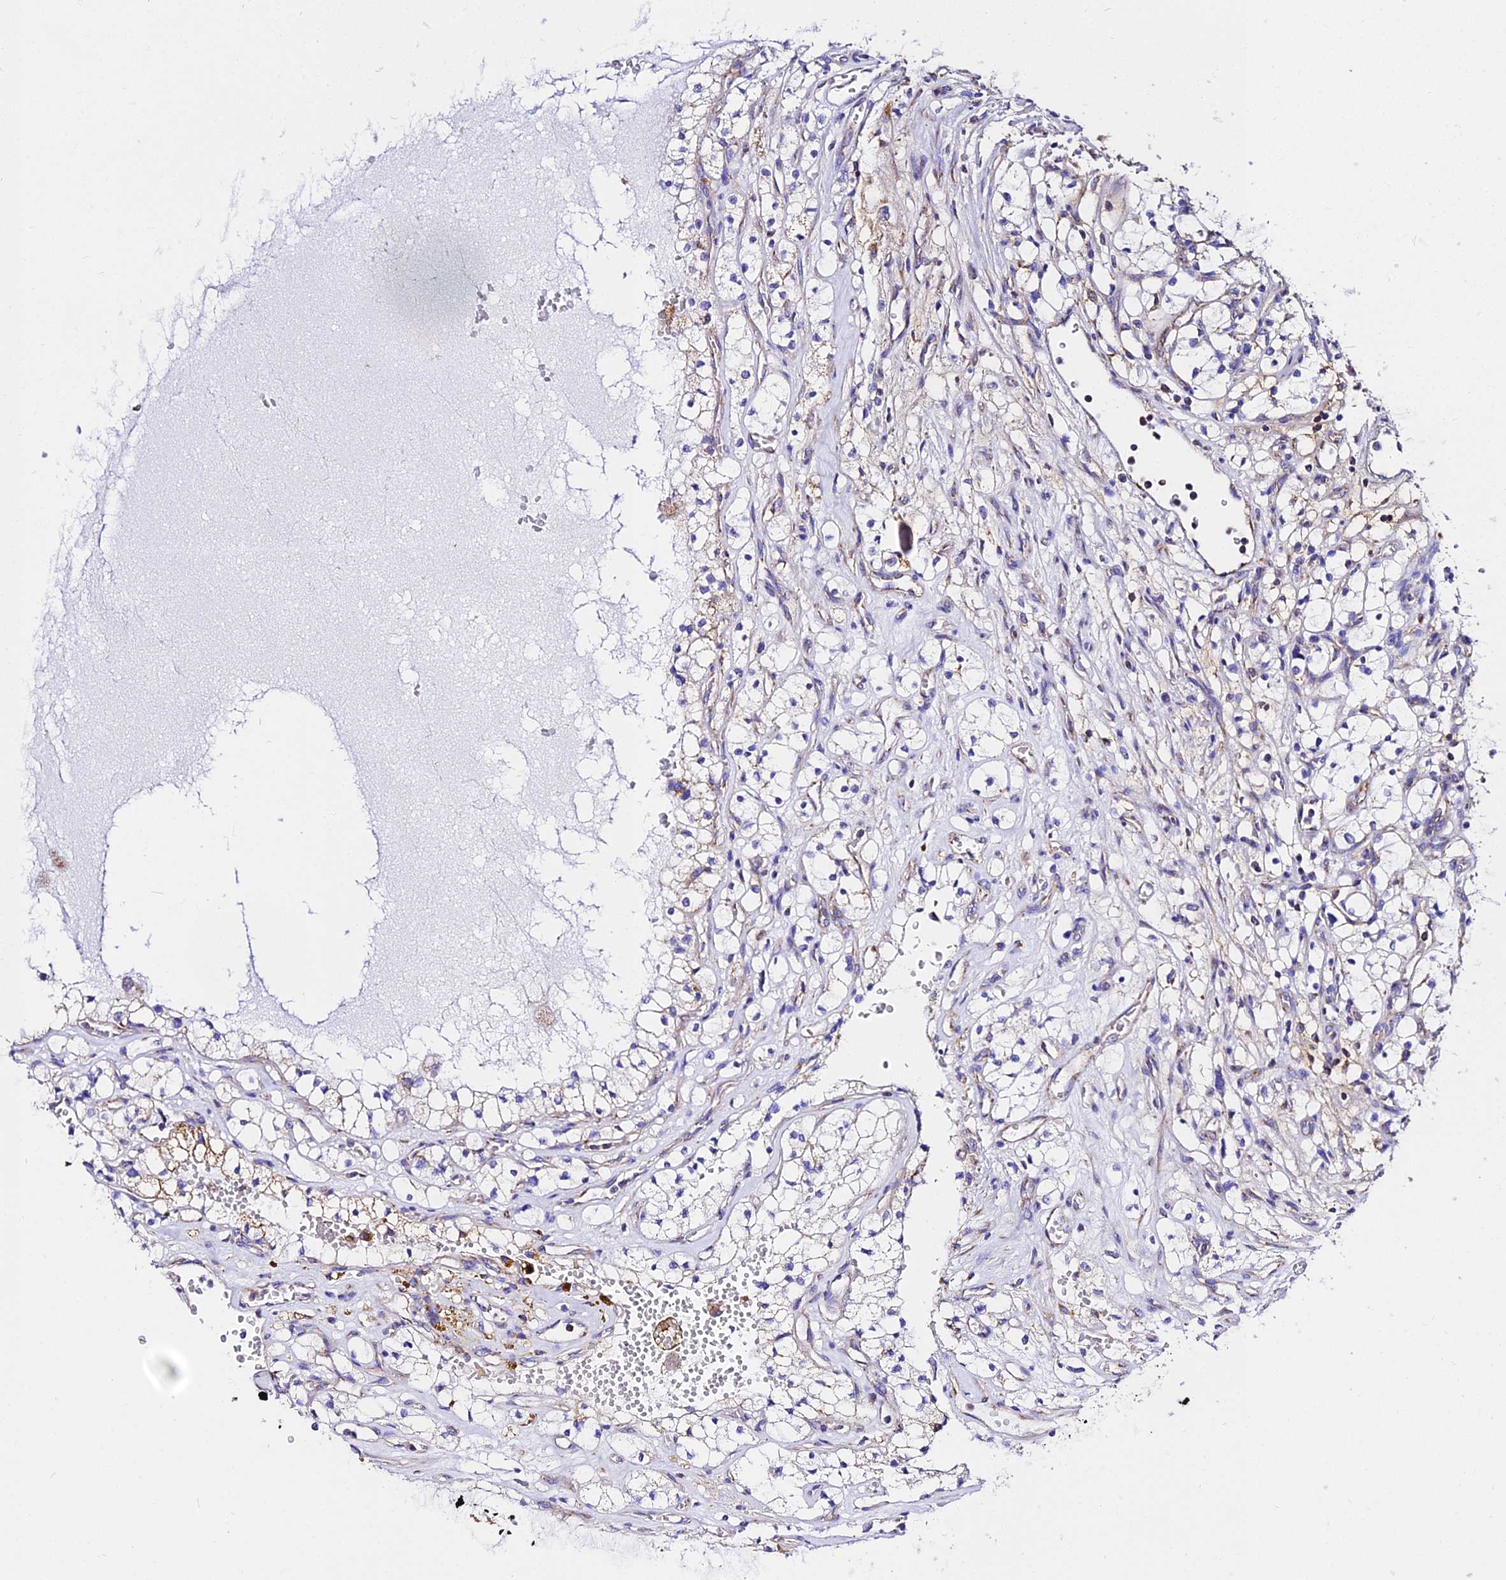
{"staining": {"intensity": "weak", "quantity": "25%-75%", "location": "cytoplasmic/membranous"}, "tissue": "renal cancer", "cell_type": "Tumor cells", "image_type": "cancer", "snomed": [{"axis": "morphology", "description": "Adenocarcinoma, NOS"}, {"axis": "topography", "description": "Kidney"}], "caption": "There is low levels of weak cytoplasmic/membranous expression in tumor cells of renal cancer (adenocarcinoma), as demonstrated by immunohistochemical staining (brown color).", "gene": "ZNF573", "patient": {"sex": "female", "age": 69}}